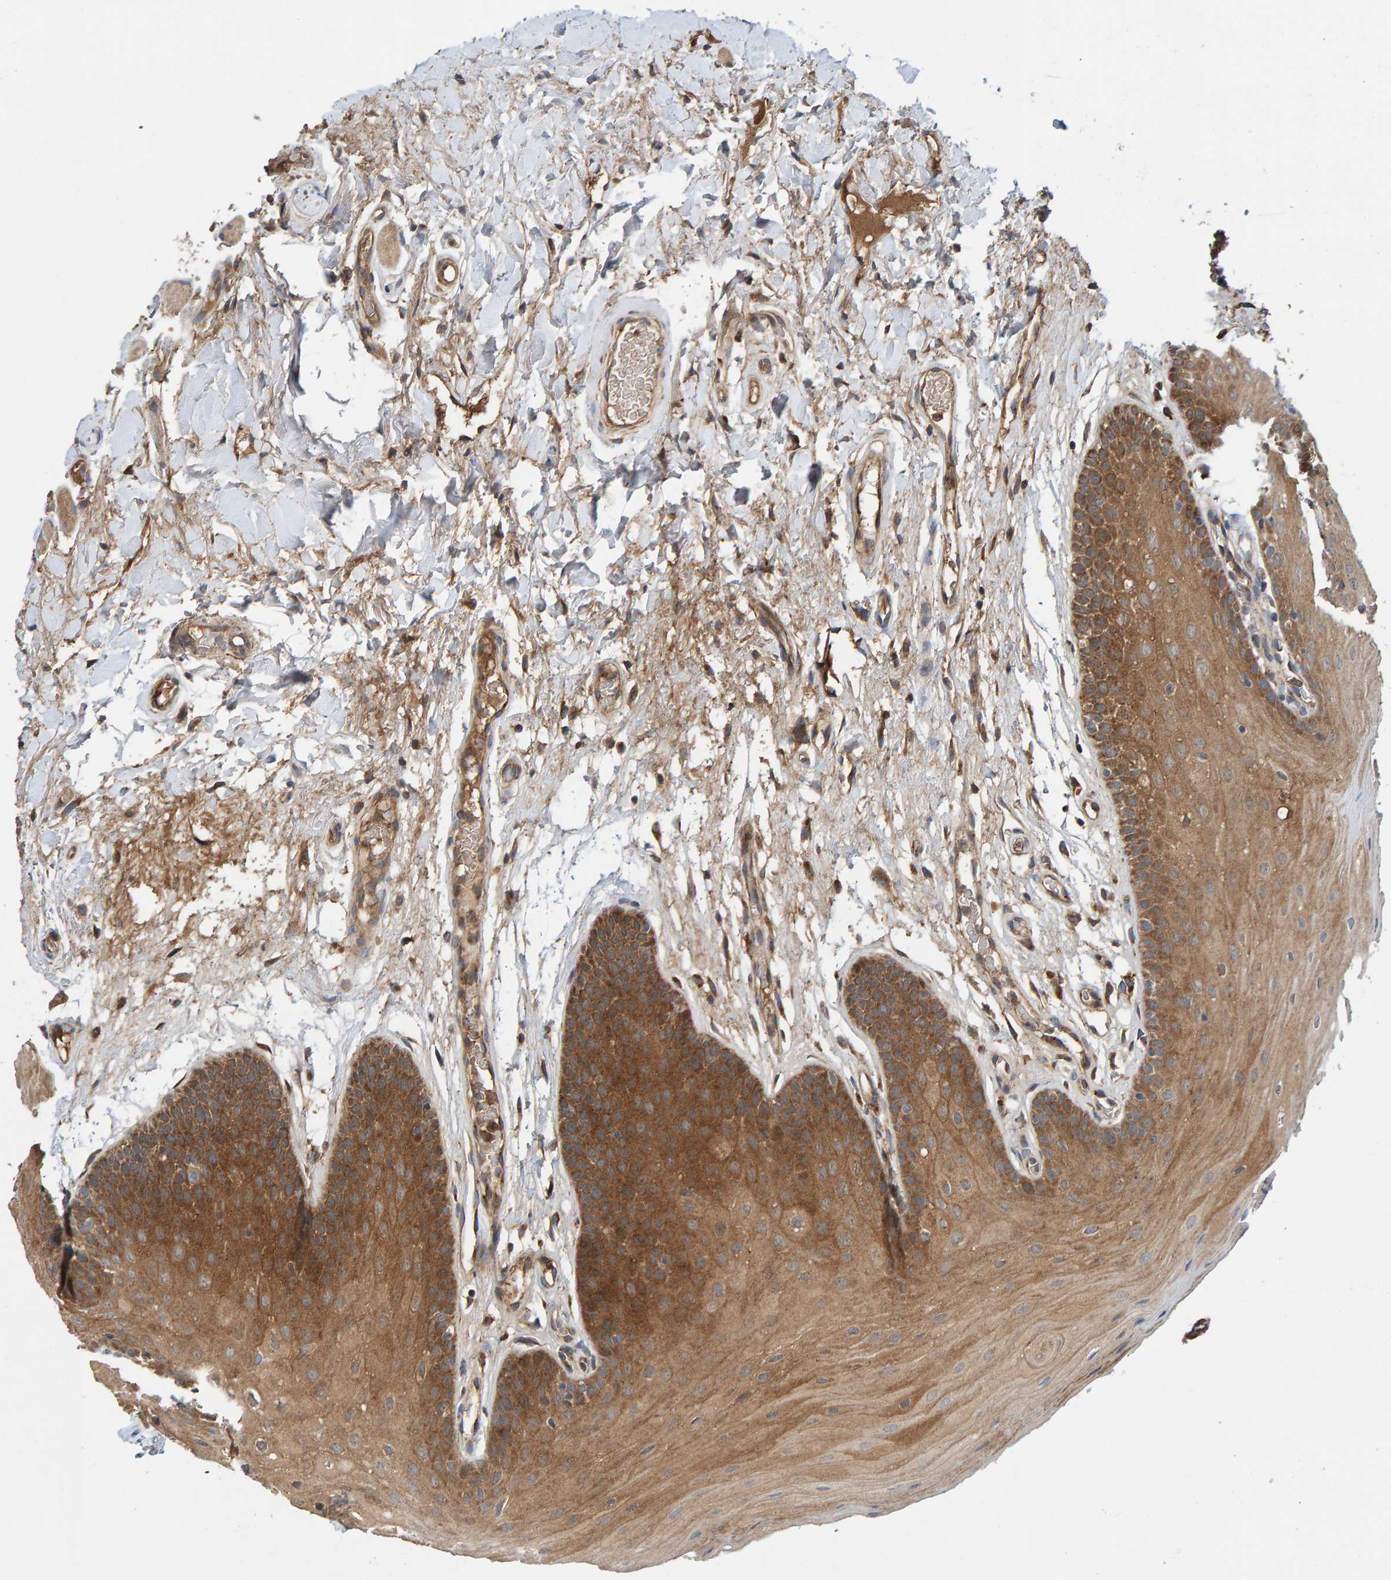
{"staining": {"intensity": "moderate", "quantity": ">75%", "location": "cytoplasmic/membranous"}, "tissue": "oral mucosa", "cell_type": "Squamous epithelial cells", "image_type": "normal", "snomed": [{"axis": "morphology", "description": "Normal tissue, NOS"}, {"axis": "morphology", "description": "Squamous cell carcinoma, NOS"}, {"axis": "topography", "description": "Oral tissue"}, {"axis": "topography", "description": "Head-Neck"}], "caption": "Immunohistochemistry (IHC) staining of unremarkable oral mucosa, which shows medium levels of moderate cytoplasmic/membranous positivity in approximately >75% of squamous epithelial cells indicating moderate cytoplasmic/membranous protein staining. The staining was performed using DAB (3,3'-diaminobenzidine) (brown) for protein detection and nuclei were counterstained in hematoxylin (blue).", "gene": "KIAA0753", "patient": {"sex": "male", "age": 71}}